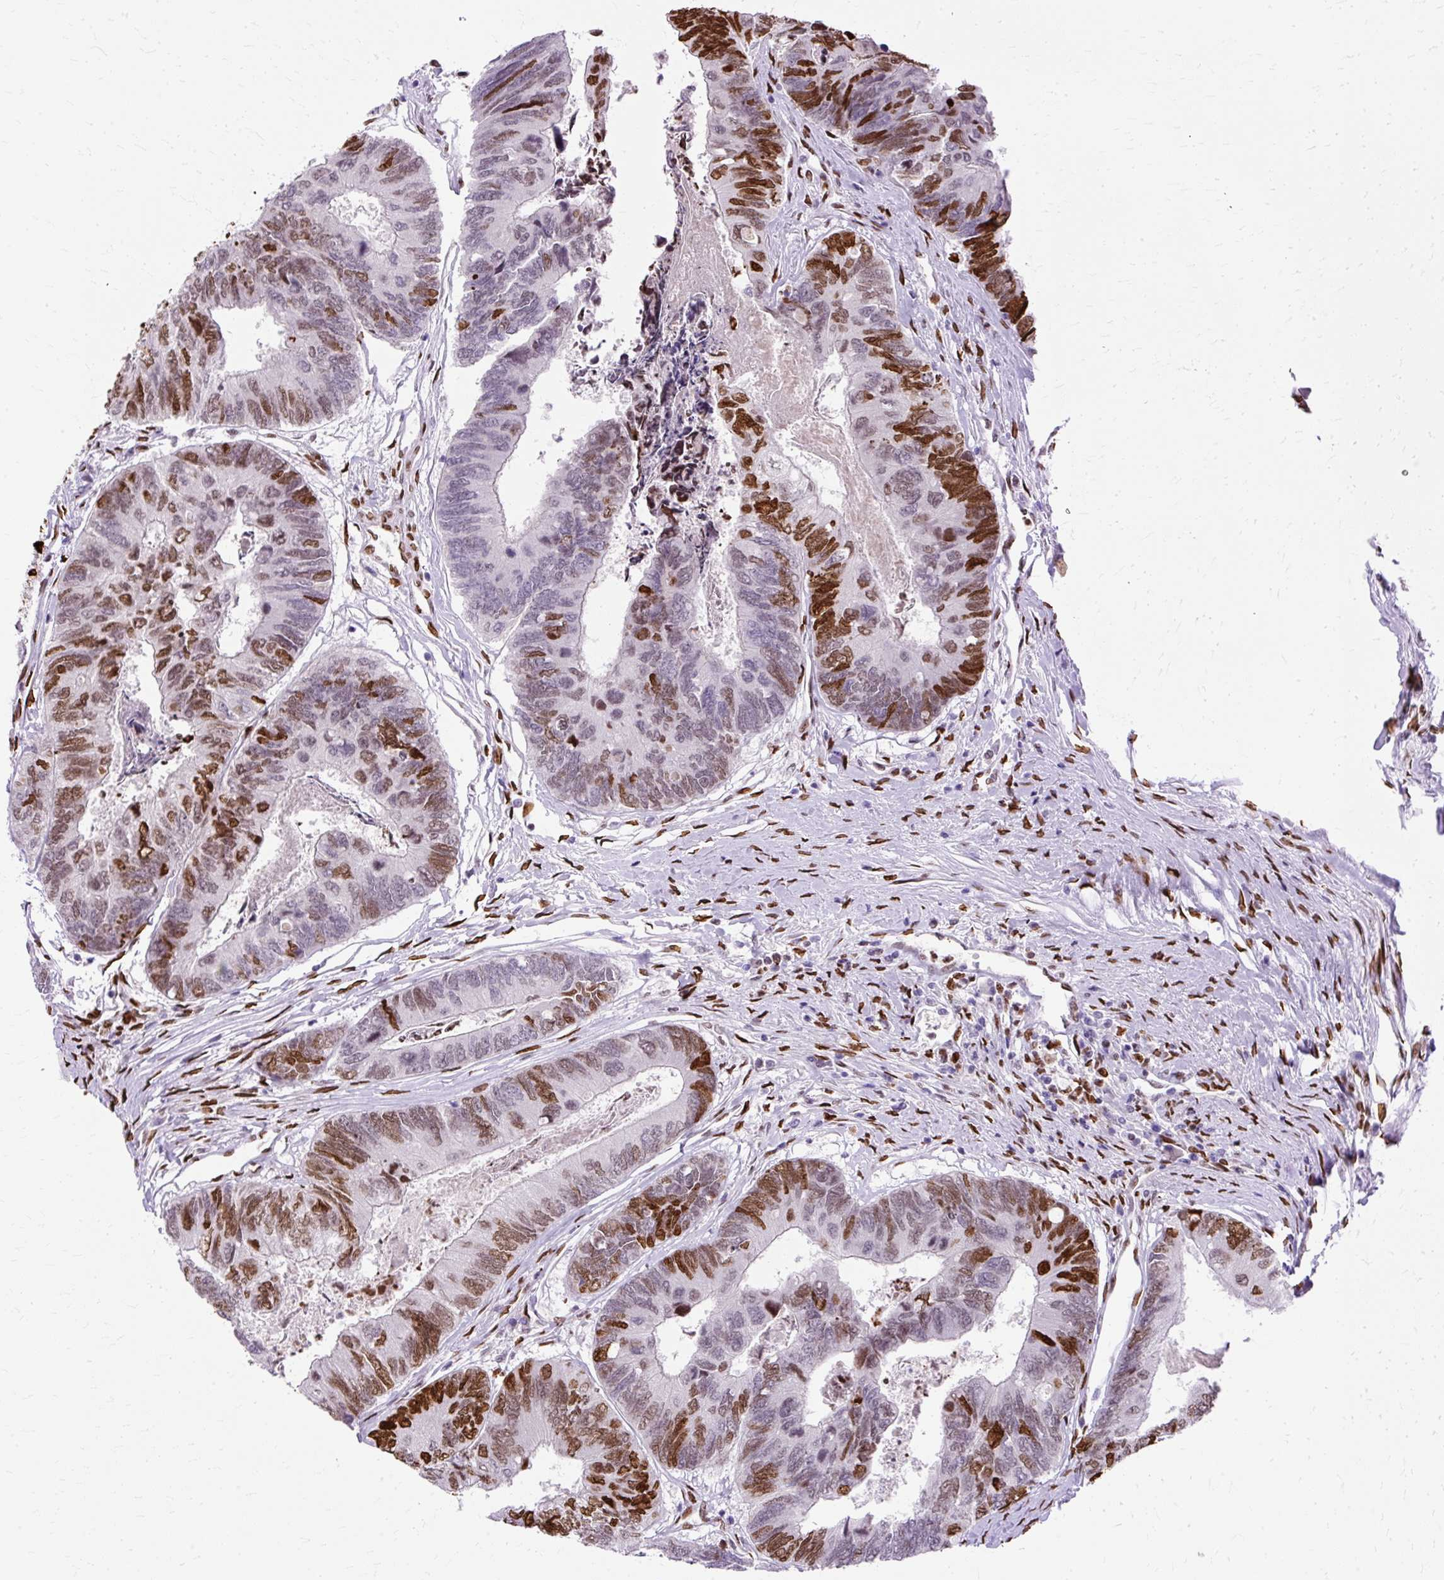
{"staining": {"intensity": "strong", "quantity": "25%-75%", "location": "nuclear"}, "tissue": "colorectal cancer", "cell_type": "Tumor cells", "image_type": "cancer", "snomed": [{"axis": "morphology", "description": "Adenocarcinoma, NOS"}, {"axis": "topography", "description": "Colon"}], "caption": "Immunohistochemistry (IHC) staining of colorectal adenocarcinoma, which shows high levels of strong nuclear expression in about 25%-75% of tumor cells indicating strong nuclear protein staining. The staining was performed using DAB (3,3'-diaminobenzidine) (brown) for protein detection and nuclei were counterstained in hematoxylin (blue).", "gene": "TMEM184C", "patient": {"sex": "female", "age": 67}}